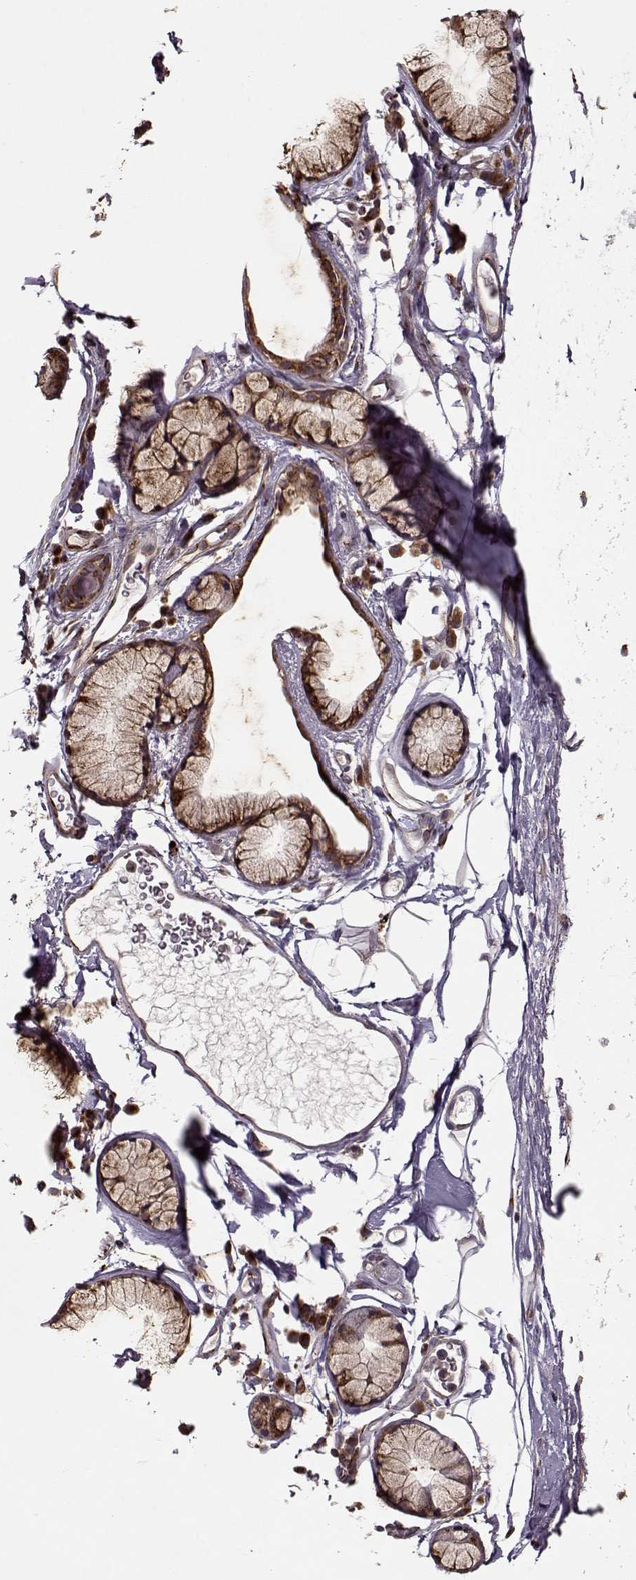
{"staining": {"intensity": "strong", "quantity": ">75%", "location": "cytoplasmic/membranous"}, "tissue": "bronchus", "cell_type": "Respiratory epithelial cells", "image_type": "normal", "snomed": [{"axis": "morphology", "description": "Normal tissue, NOS"}, {"axis": "topography", "description": "Lymph node"}, {"axis": "topography", "description": "Bronchus"}], "caption": "Brown immunohistochemical staining in unremarkable human bronchus displays strong cytoplasmic/membranous expression in about >75% of respiratory epithelial cells. (Stains: DAB (3,3'-diaminobenzidine) in brown, nuclei in blue, Microscopy: brightfield microscopy at high magnification).", "gene": "YIPF5", "patient": {"sex": "female", "age": 70}}